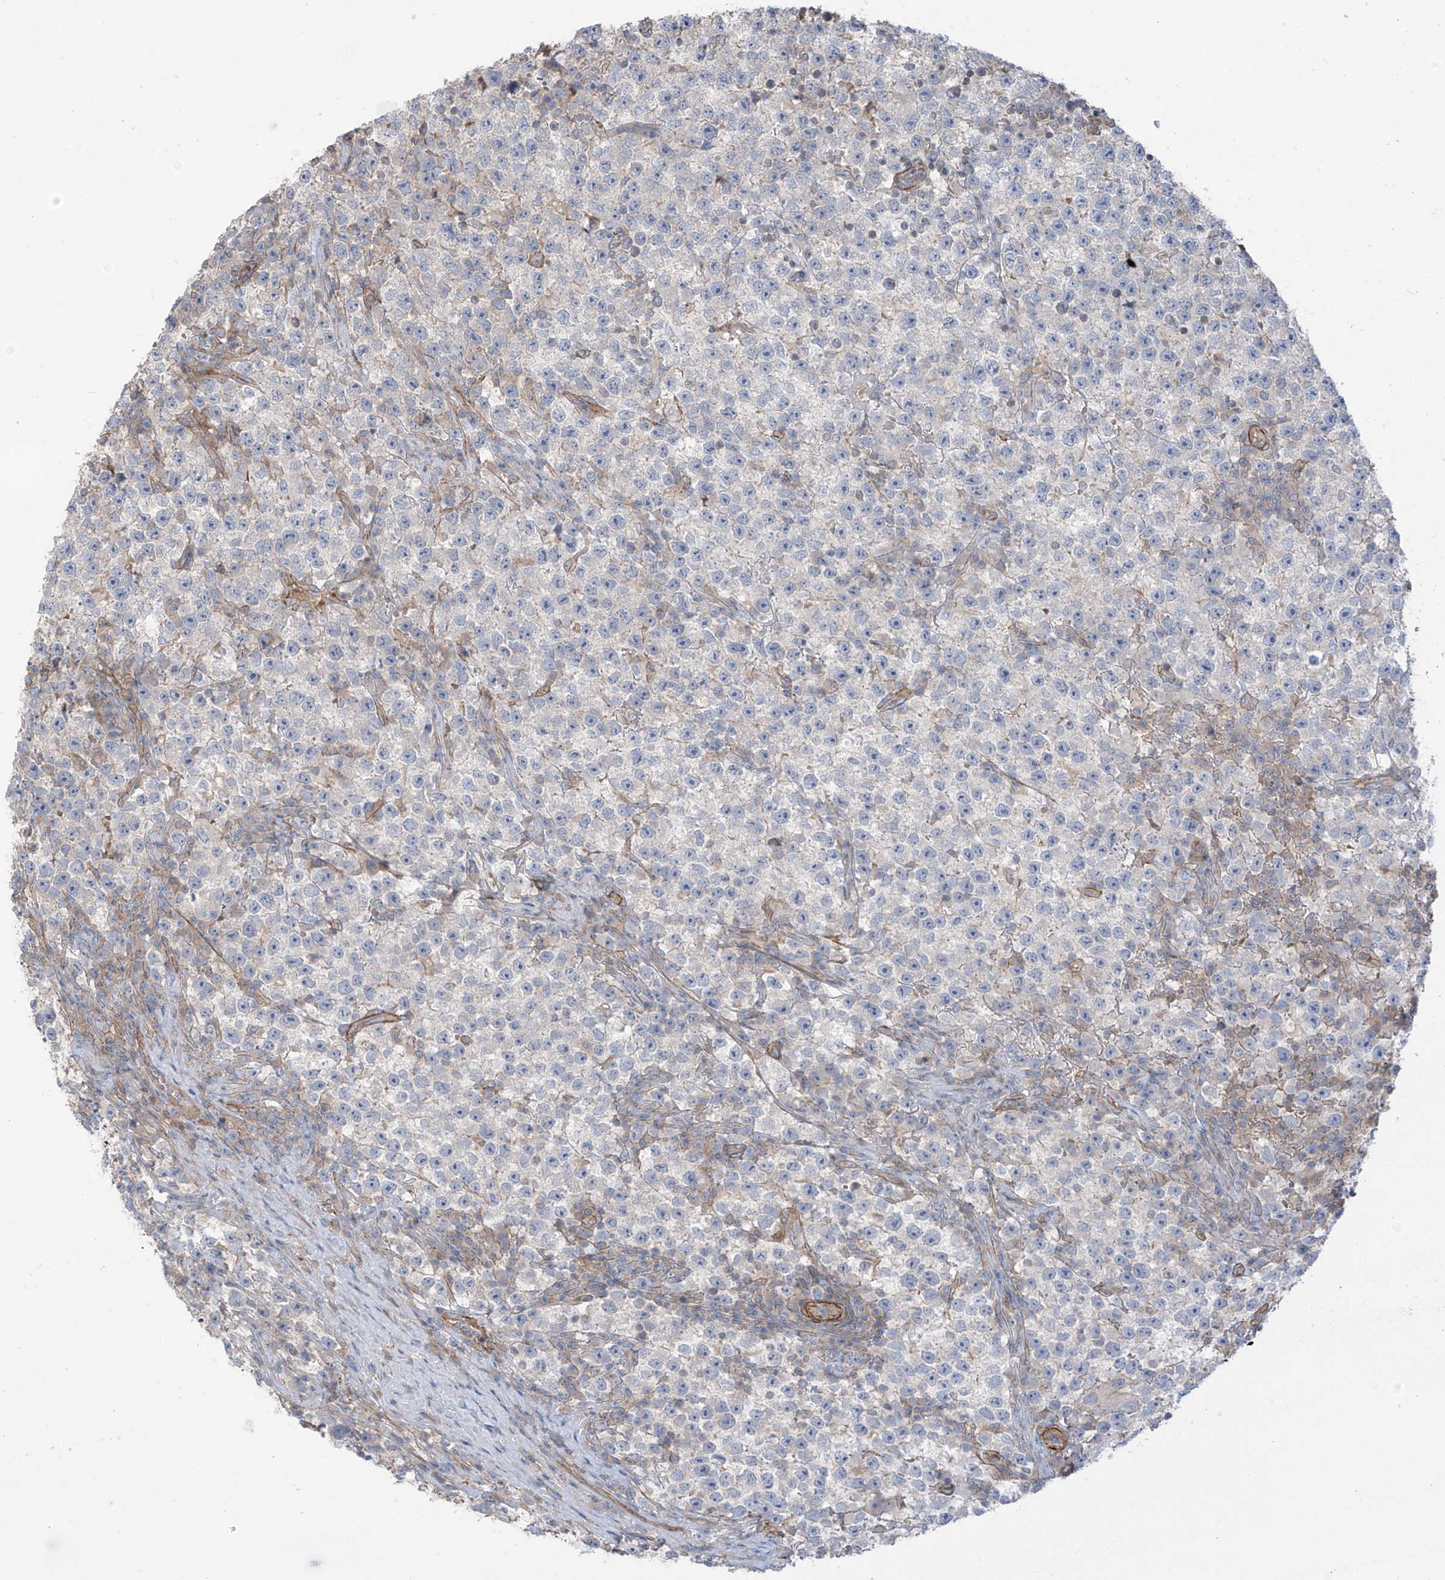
{"staining": {"intensity": "negative", "quantity": "none", "location": "none"}, "tissue": "testis cancer", "cell_type": "Tumor cells", "image_type": "cancer", "snomed": [{"axis": "morphology", "description": "Seminoma, NOS"}, {"axis": "topography", "description": "Testis"}], "caption": "This photomicrograph is of testis cancer (seminoma) stained with IHC to label a protein in brown with the nuclei are counter-stained blue. There is no positivity in tumor cells. The staining was performed using DAB to visualize the protein expression in brown, while the nuclei were stained in blue with hematoxylin (Magnification: 20x).", "gene": "TRMU", "patient": {"sex": "male", "age": 22}}